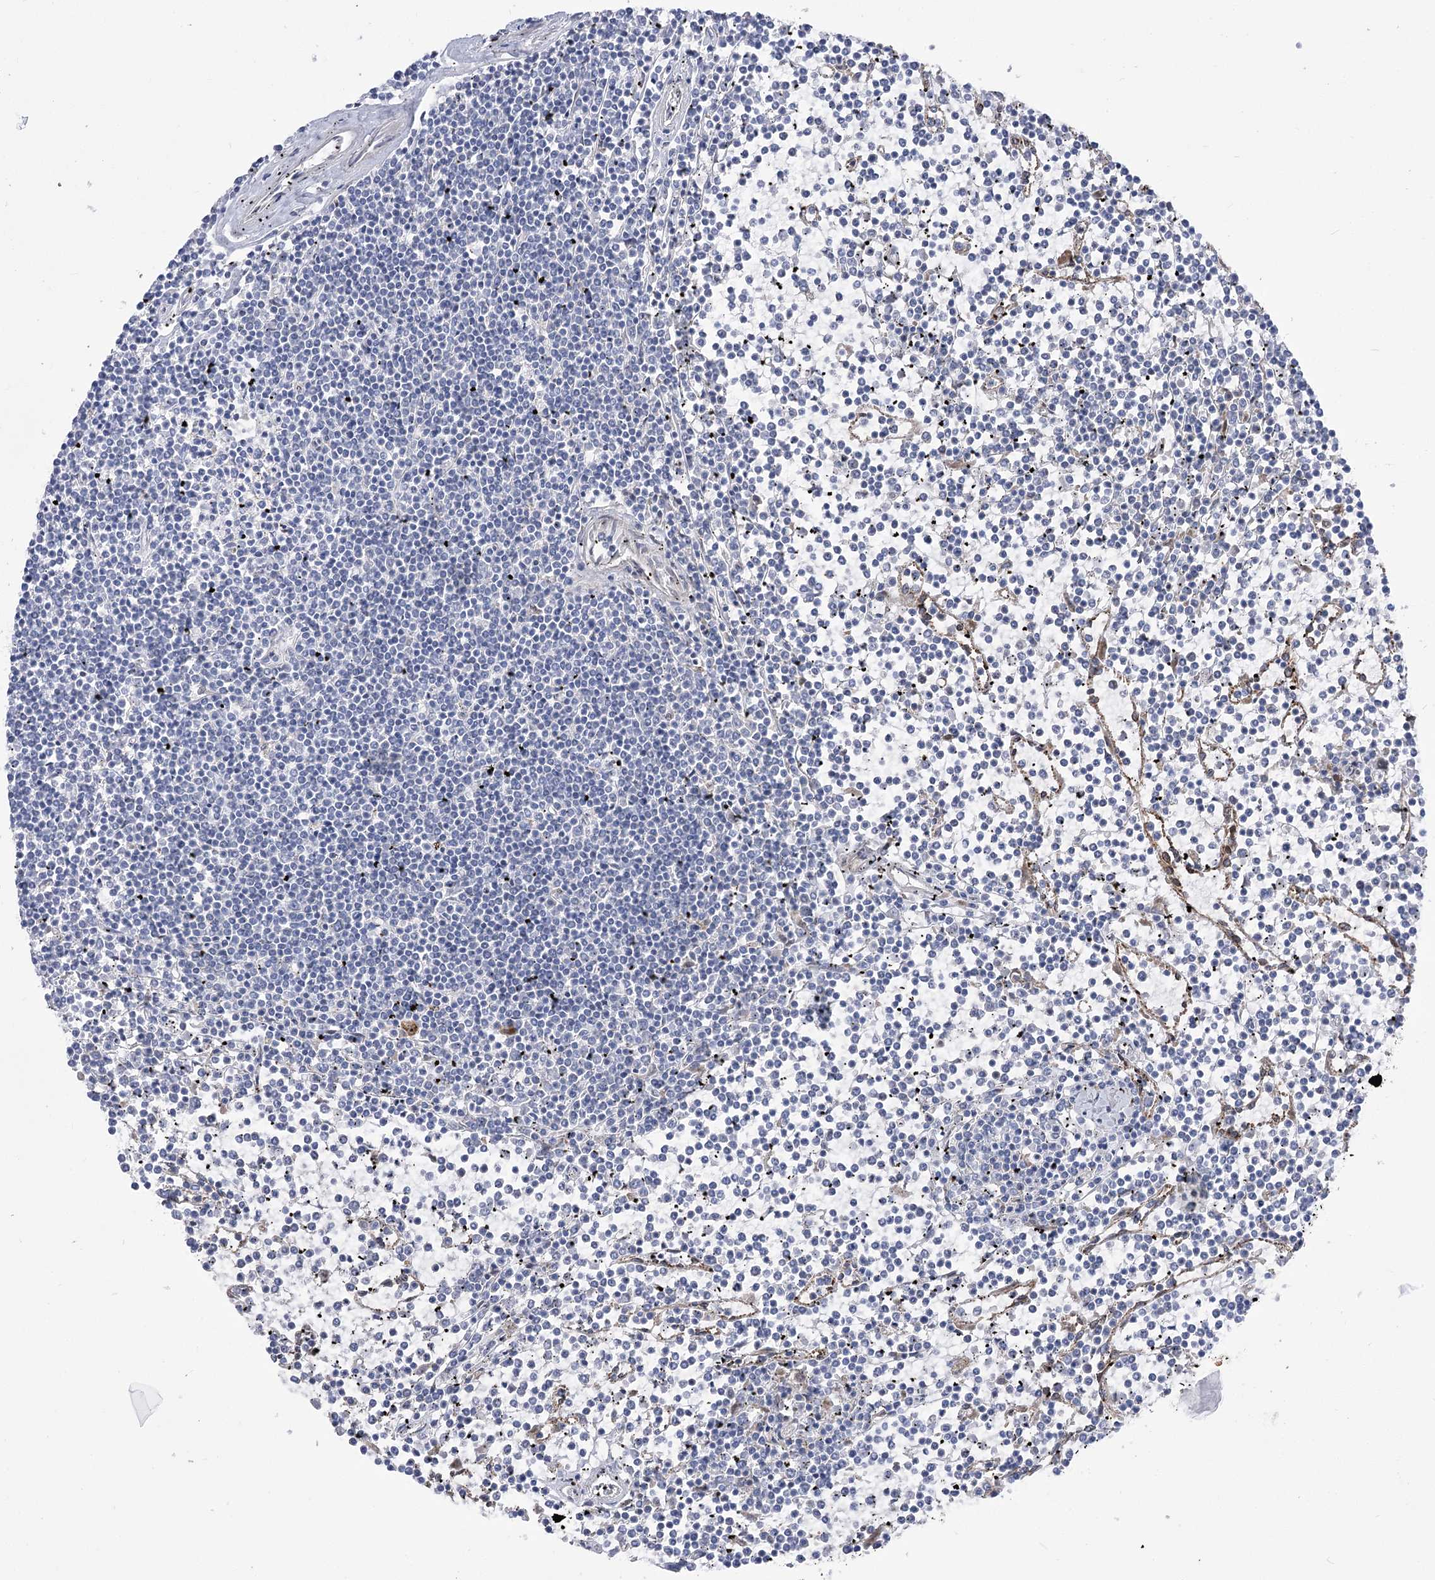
{"staining": {"intensity": "negative", "quantity": "none", "location": "none"}, "tissue": "lymphoma", "cell_type": "Tumor cells", "image_type": "cancer", "snomed": [{"axis": "morphology", "description": "Malignant lymphoma, non-Hodgkin's type, Low grade"}, {"axis": "topography", "description": "Spleen"}], "caption": "Immunohistochemistry image of malignant lymphoma, non-Hodgkin's type (low-grade) stained for a protein (brown), which shows no positivity in tumor cells.", "gene": "SIAE", "patient": {"sex": "female", "age": 19}}